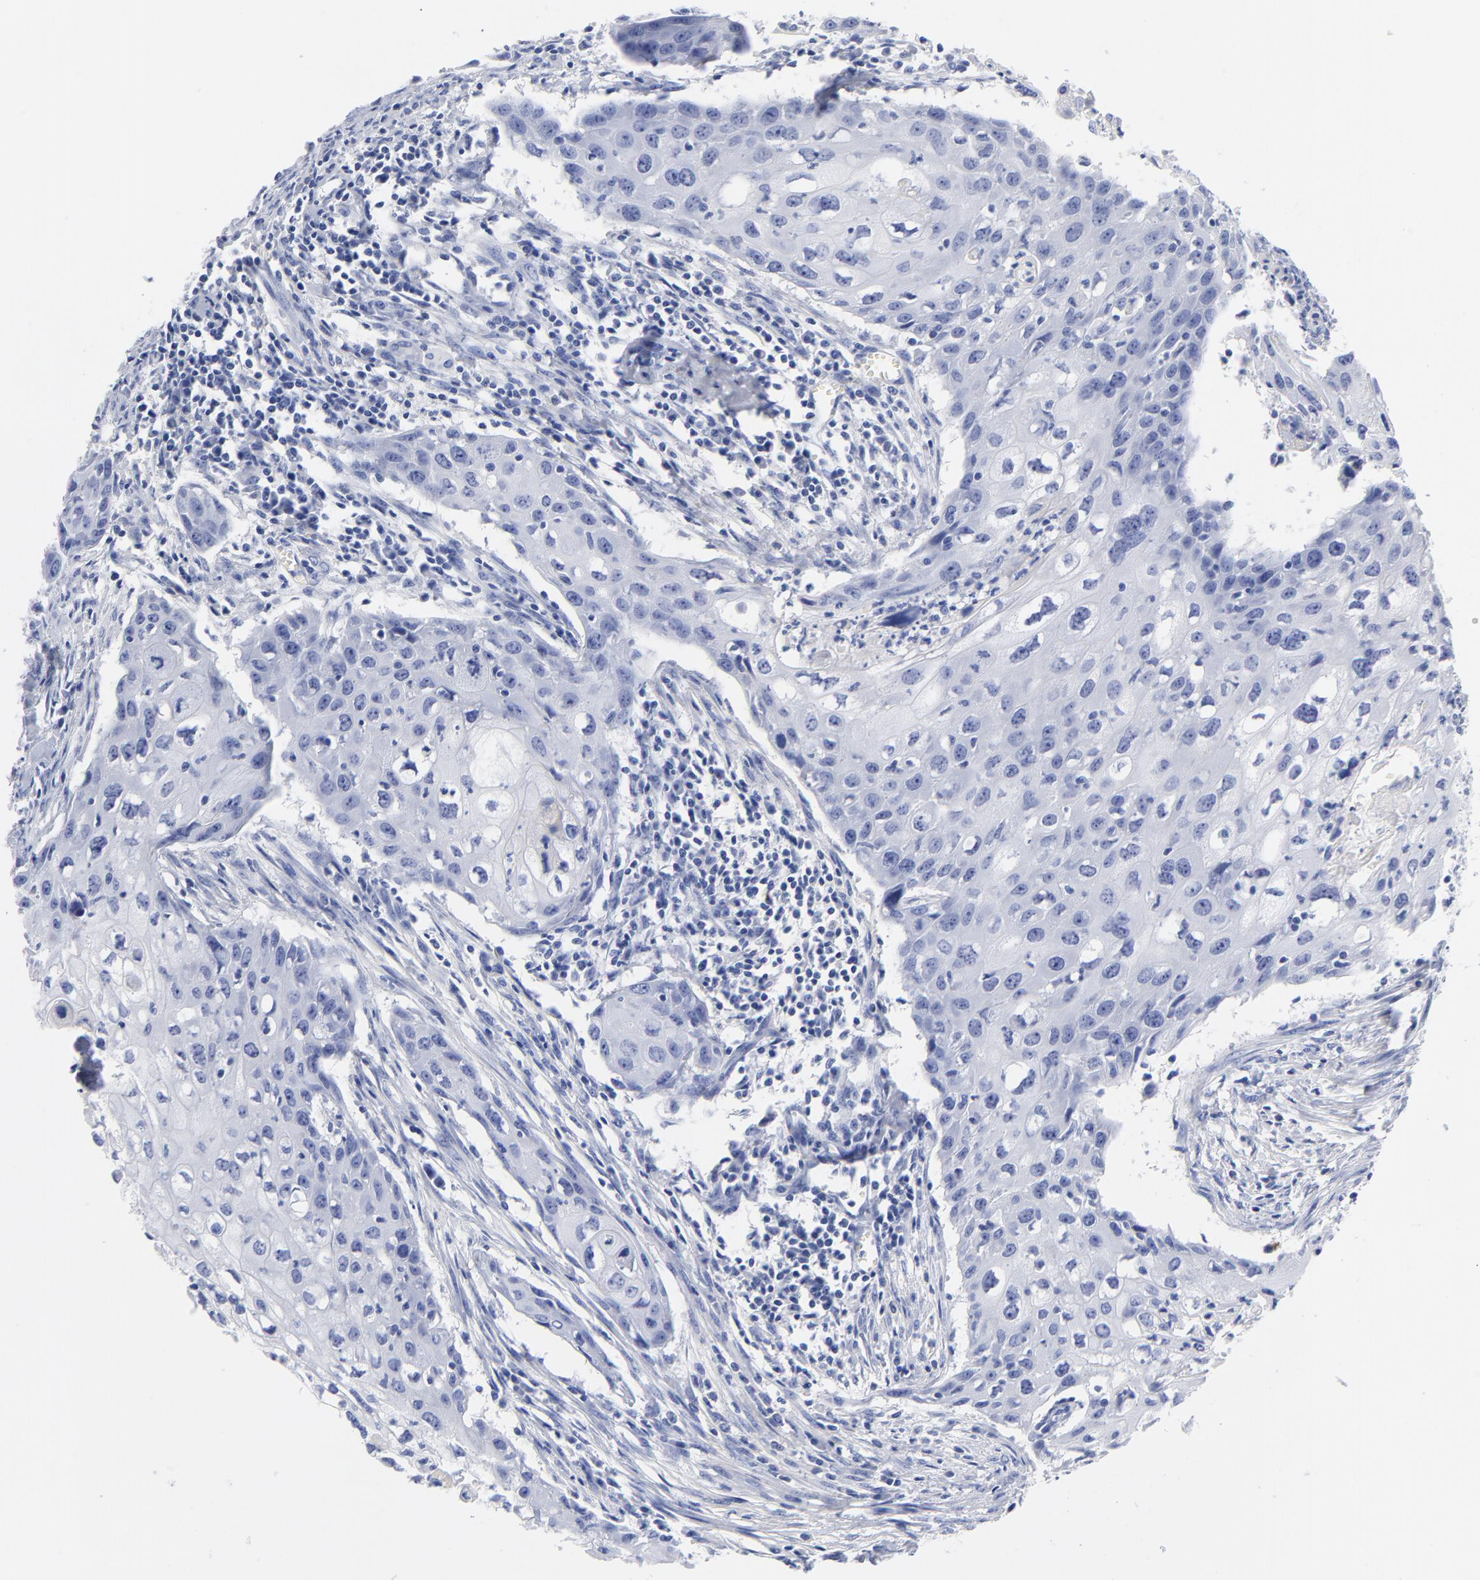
{"staining": {"intensity": "negative", "quantity": "none", "location": "none"}, "tissue": "urothelial cancer", "cell_type": "Tumor cells", "image_type": "cancer", "snomed": [{"axis": "morphology", "description": "Urothelial carcinoma, High grade"}, {"axis": "topography", "description": "Urinary bladder"}], "caption": "This is an immunohistochemistry photomicrograph of urothelial cancer. There is no positivity in tumor cells.", "gene": "ACY1", "patient": {"sex": "male", "age": 54}}